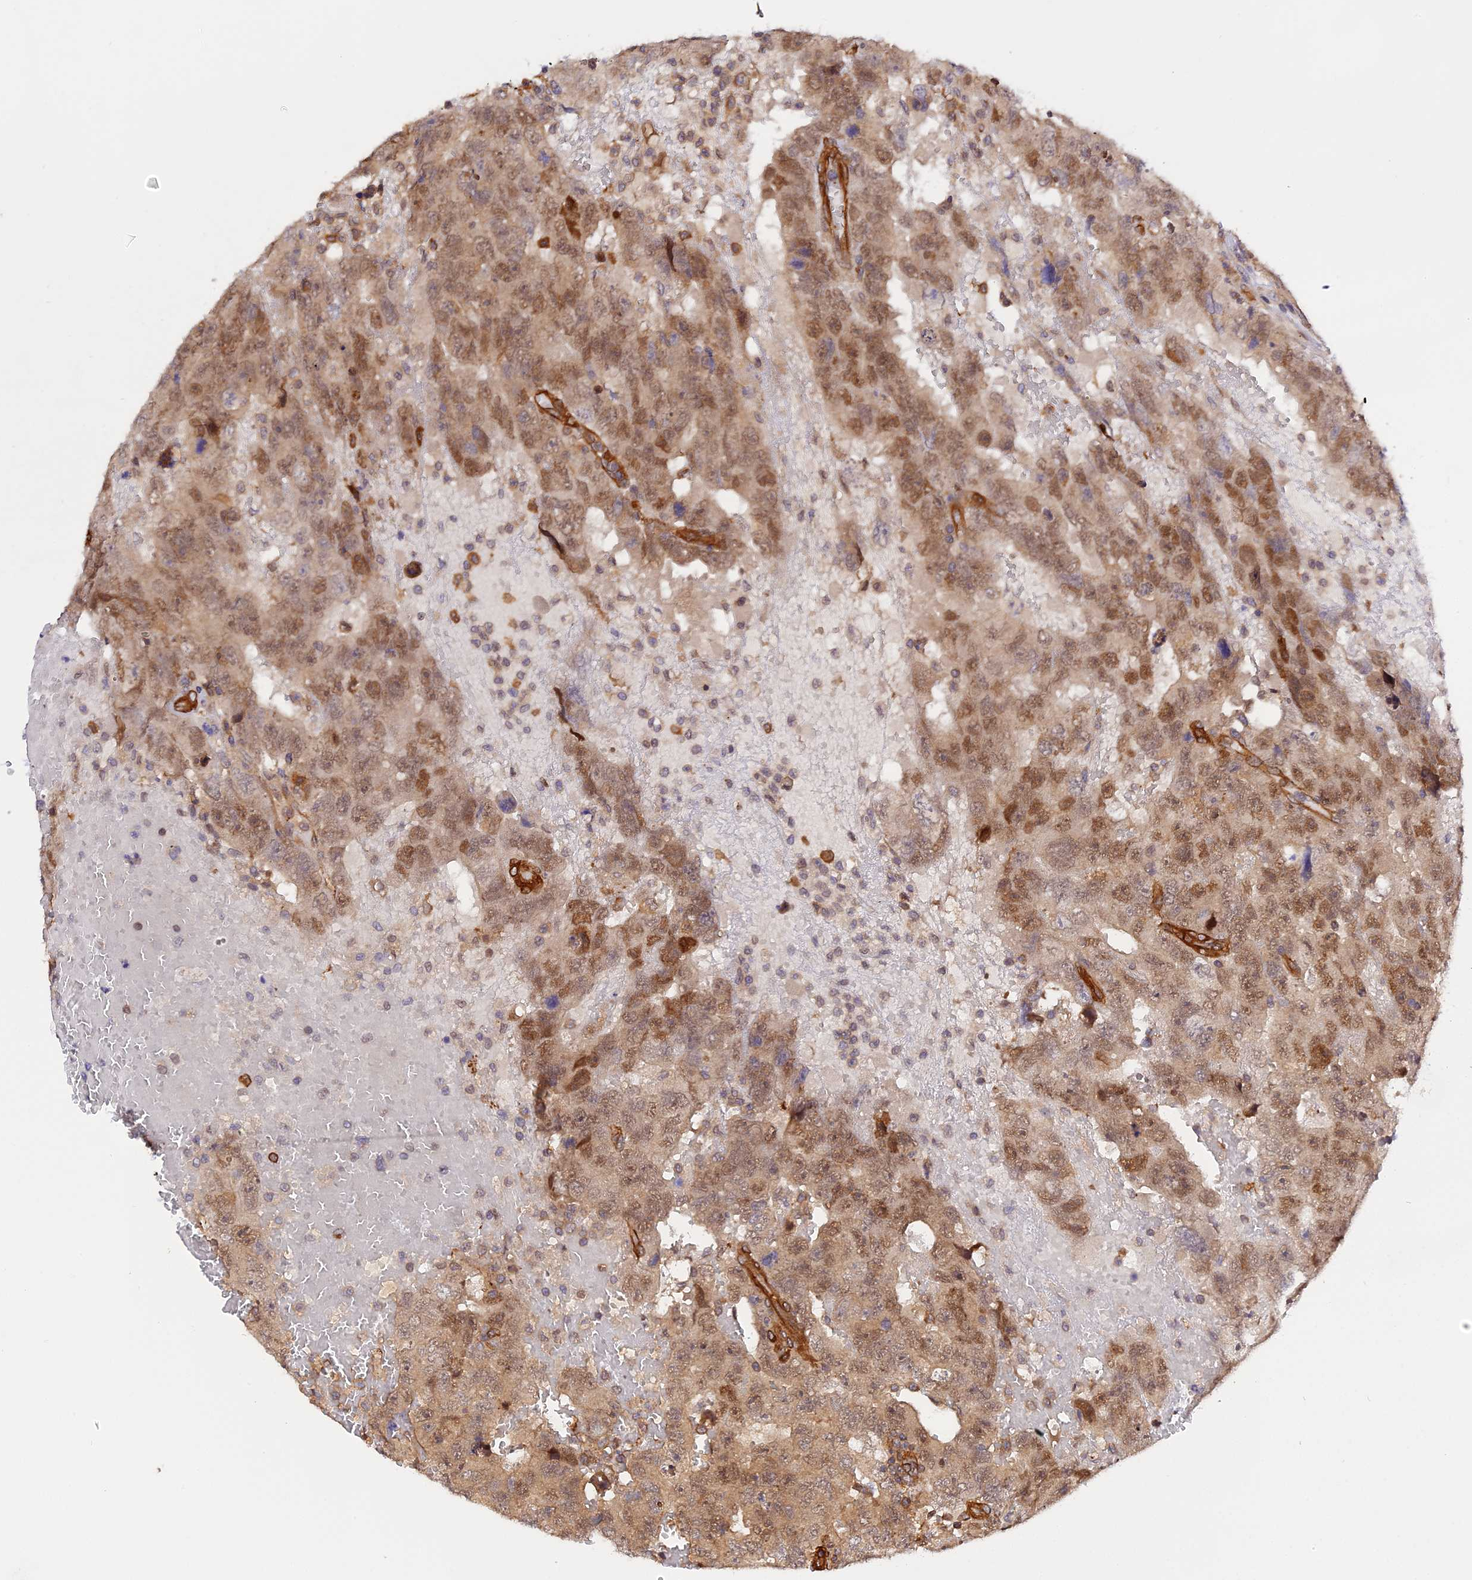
{"staining": {"intensity": "moderate", "quantity": ">75%", "location": "cytoplasmic/membranous,nuclear"}, "tissue": "testis cancer", "cell_type": "Tumor cells", "image_type": "cancer", "snomed": [{"axis": "morphology", "description": "Carcinoma, Embryonal, NOS"}, {"axis": "topography", "description": "Testis"}], "caption": "Brown immunohistochemical staining in testis embryonal carcinoma reveals moderate cytoplasmic/membranous and nuclear expression in about >75% of tumor cells.", "gene": "C5orf22", "patient": {"sex": "male", "age": 45}}